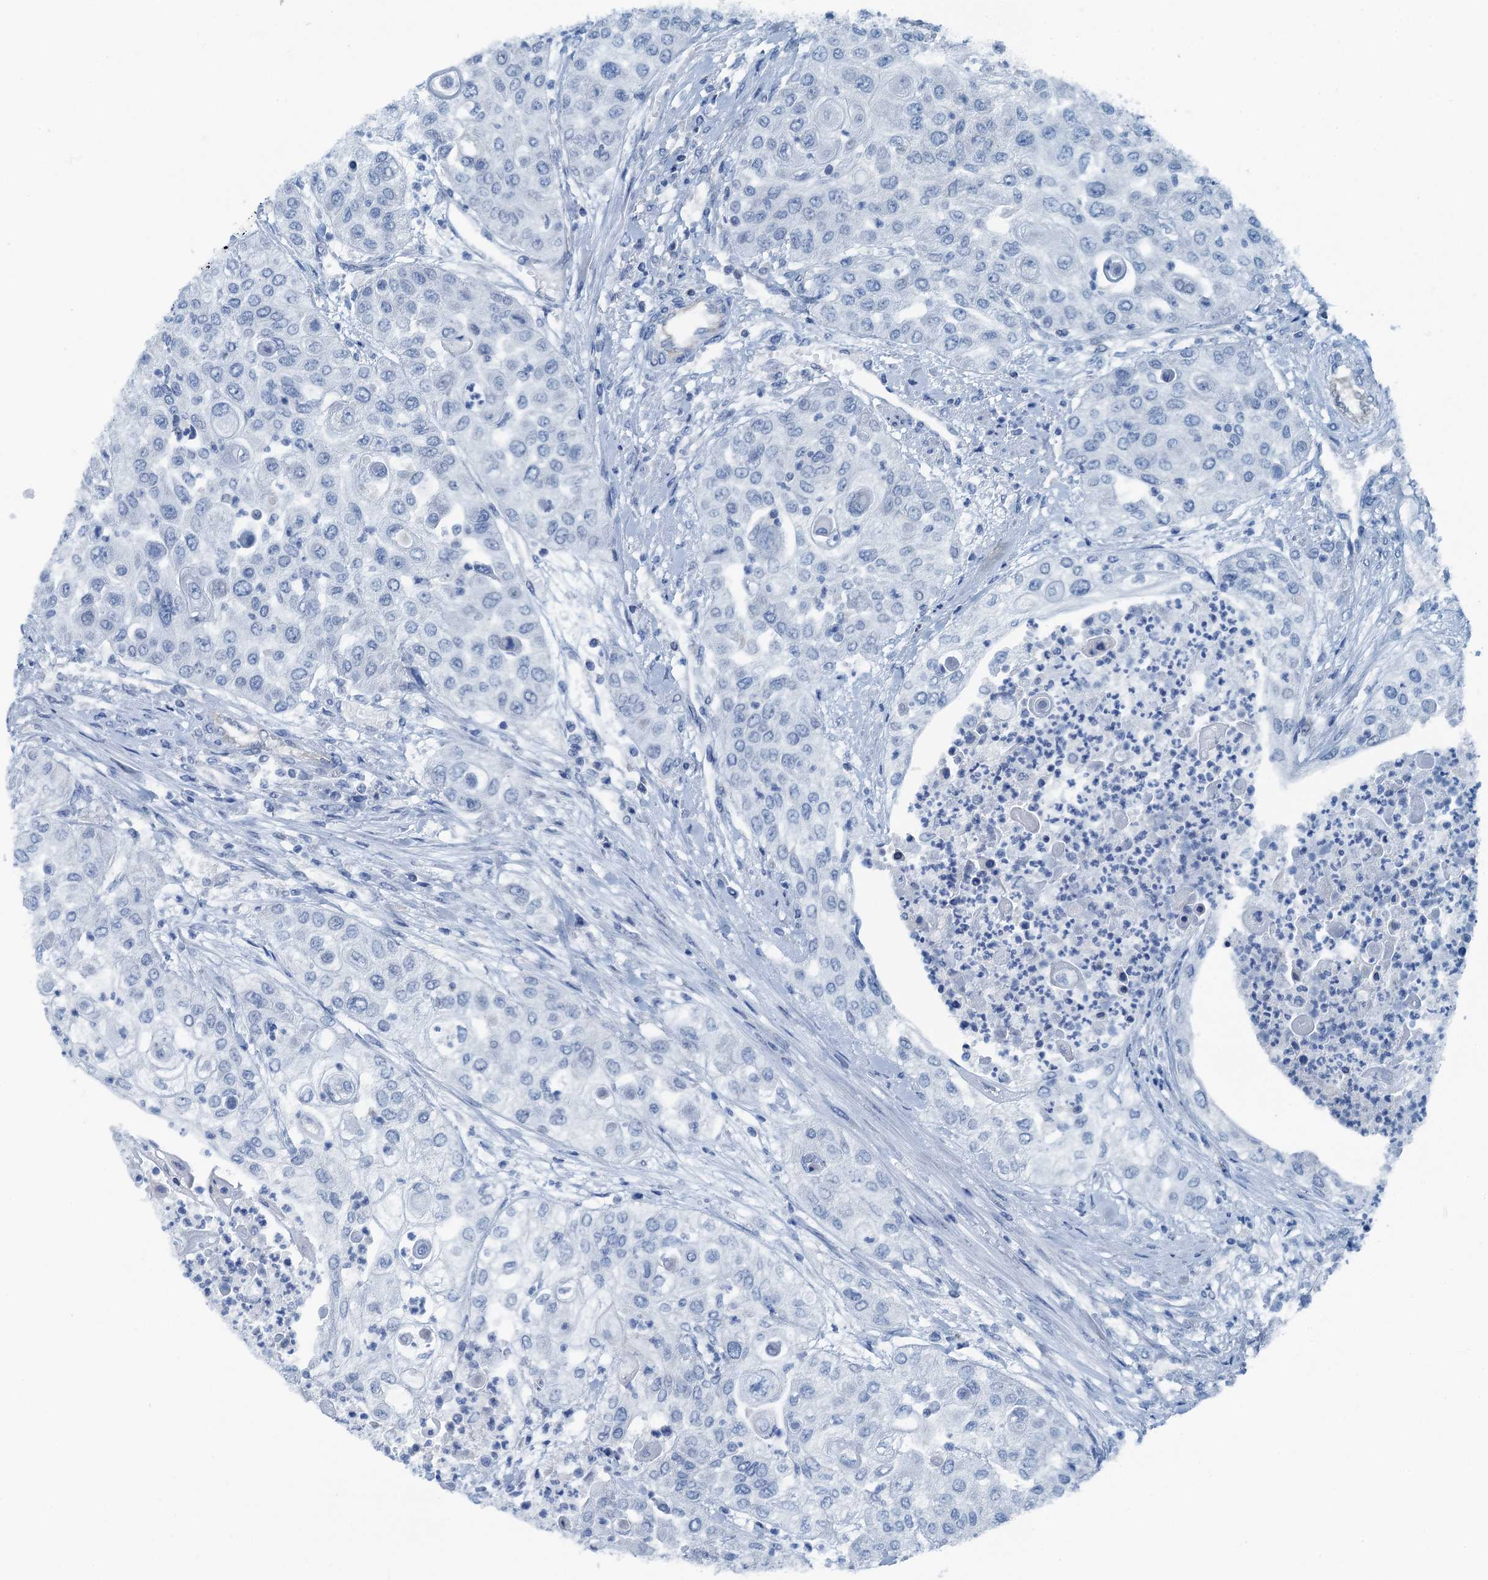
{"staining": {"intensity": "negative", "quantity": "none", "location": "none"}, "tissue": "urothelial cancer", "cell_type": "Tumor cells", "image_type": "cancer", "snomed": [{"axis": "morphology", "description": "Urothelial carcinoma, High grade"}, {"axis": "topography", "description": "Urinary bladder"}], "caption": "Immunohistochemistry (IHC) photomicrograph of urothelial carcinoma (high-grade) stained for a protein (brown), which exhibits no positivity in tumor cells. Nuclei are stained in blue.", "gene": "GFOD2", "patient": {"sex": "female", "age": 79}}